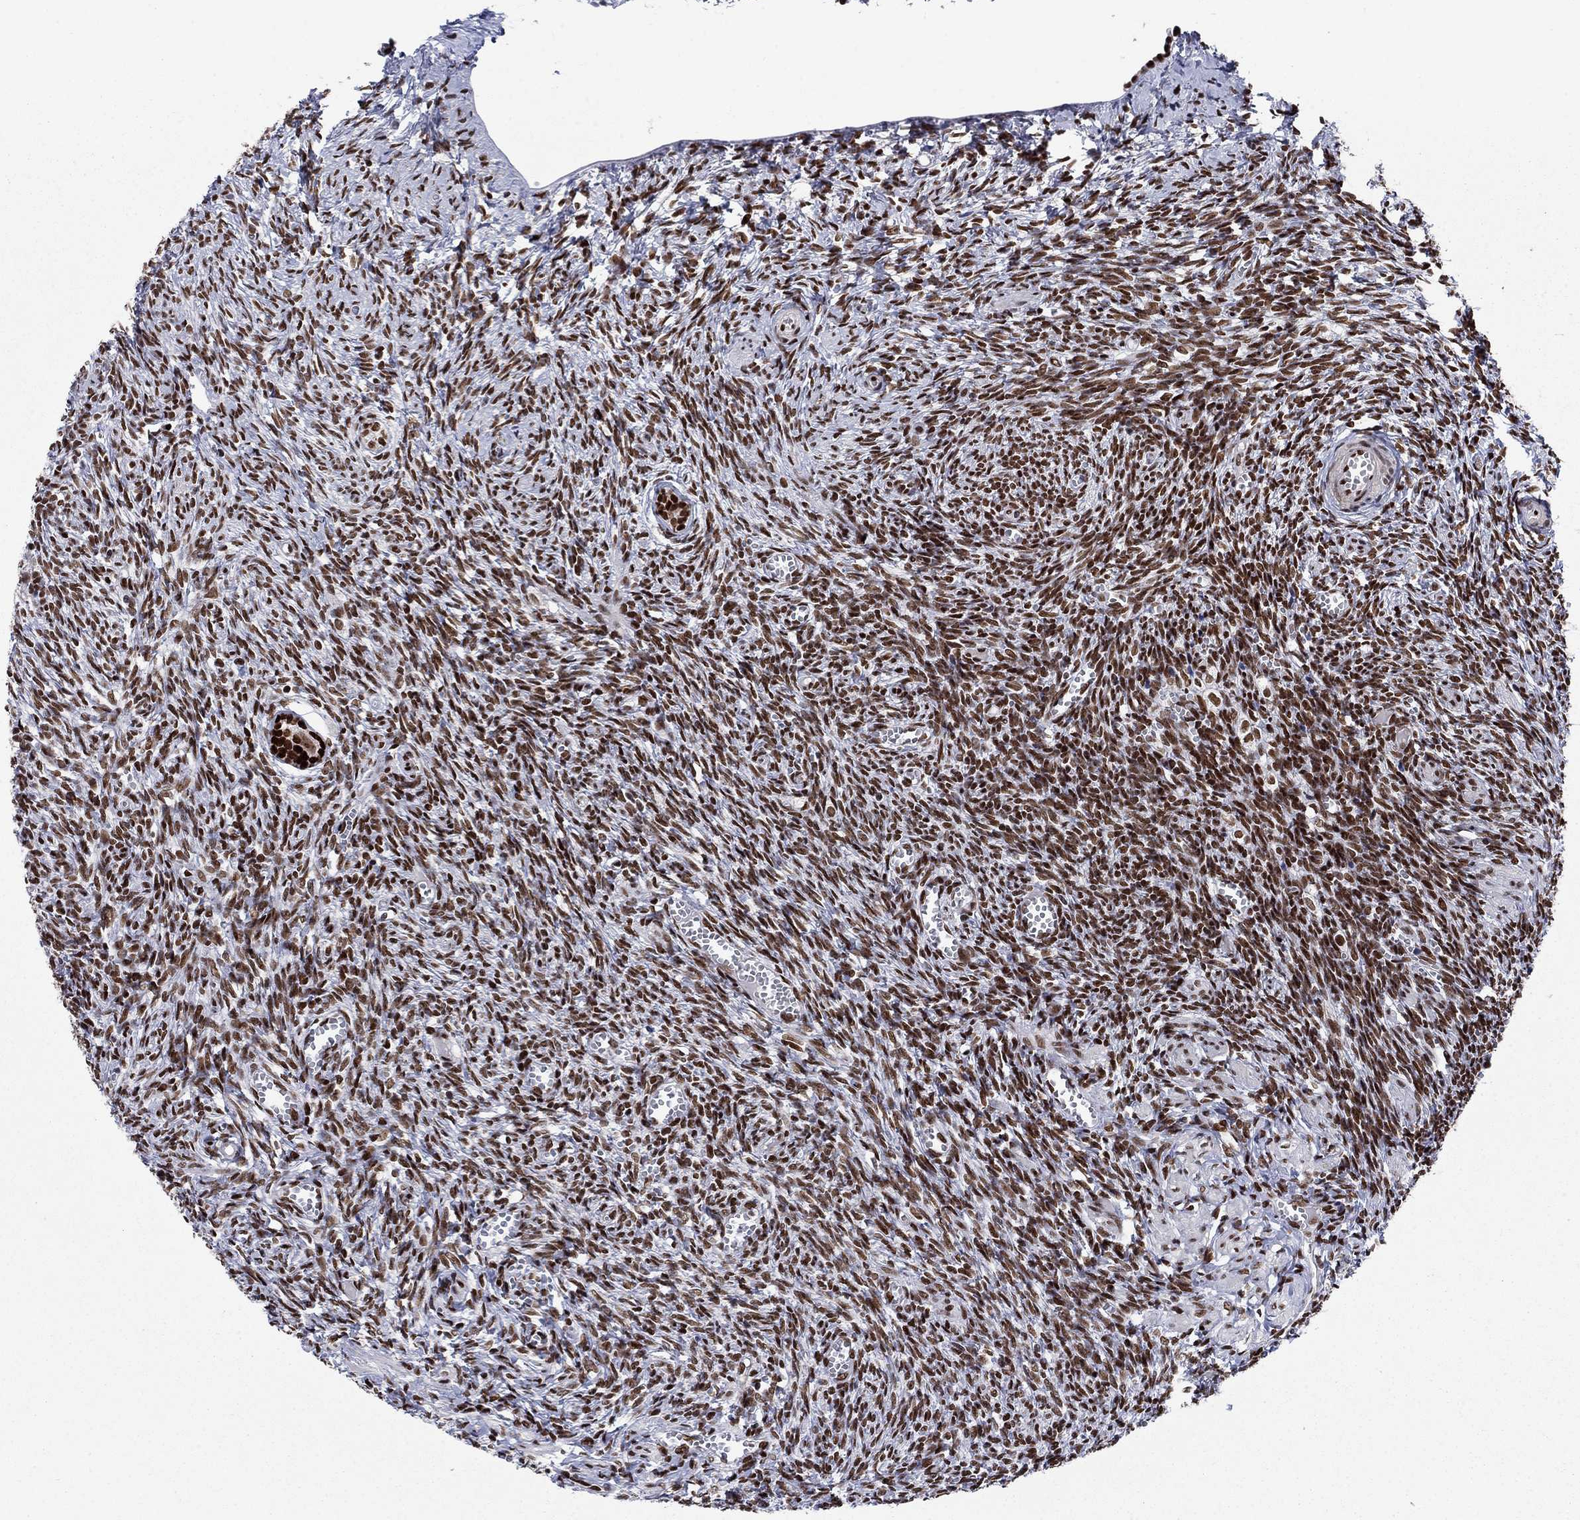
{"staining": {"intensity": "strong", "quantity": ">75%", "location": "nuclear"}, "tissue": "ovary", "cell_type": "Follicle cells", "image_type": "normal", "snomed": [{"axis": "morphology", "description": "Normal tissue, NOS"}, {"axis": "topography", "description": "Ovary"}], "caption": "DAB (3,3'-diaminobenzidine) immunohistochemical staining of normal ovary reveals strong nuclear protein staining in about >75% of follicle cells.", "gene": "RPRD1B", "patient": {"sex": "female", "age": 43}}